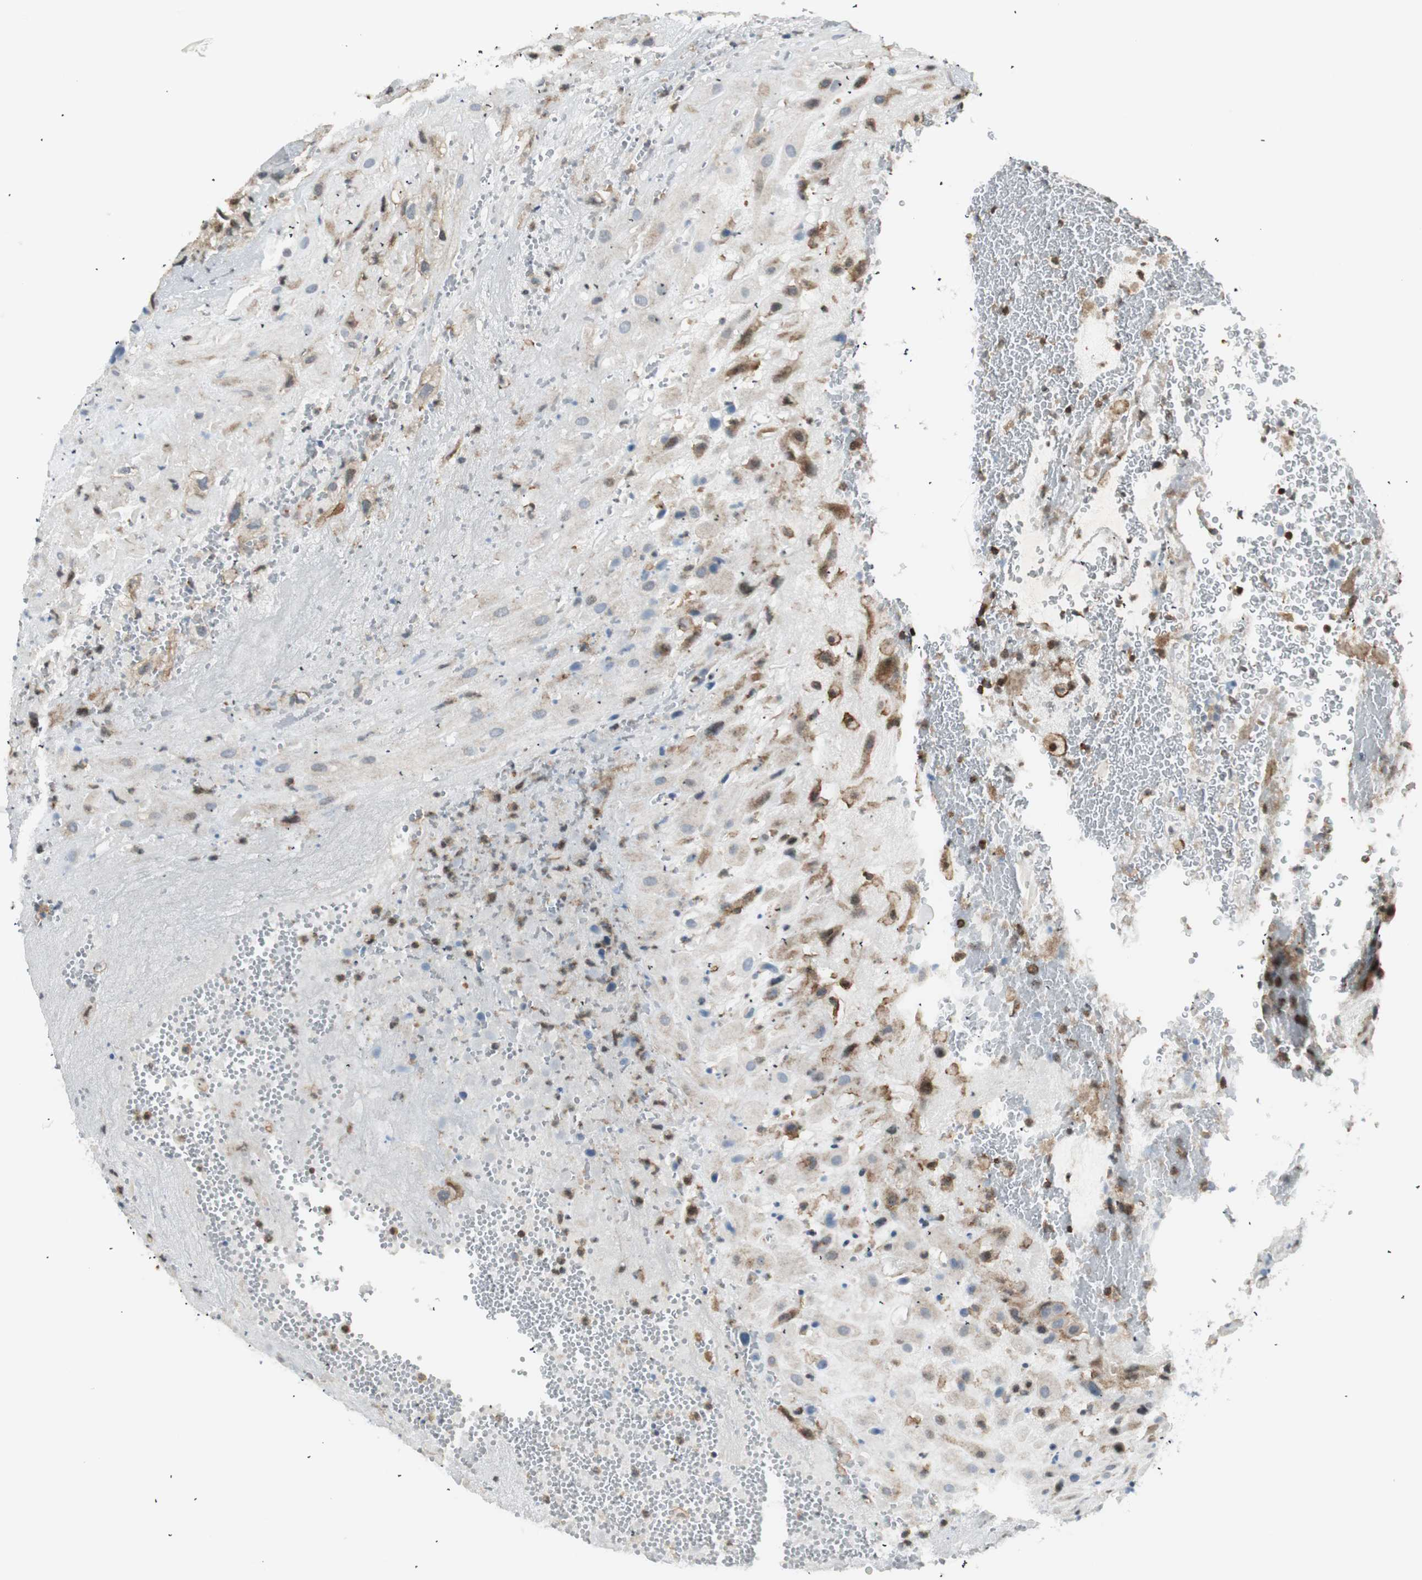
{"staining": {"intensity": "weak", "quantity": "25%-75%", "location": "cytoplasmic/membranous"}, "tissue": "placenta", "cell_type": "Decidual cells", "image_type": "normal", "snomed": [{"axis": "morphology", "description": "Normal tissue, NOS"}, {"axis": "topography", "description": "Placenta"}], "caption": "Immunohistochemistry (IHC) micrograph of benign placenta: human placenta stained using IHC shows low levels of weak protein expression localized specifically in the cytoplasmic/membranous of decidual cells, appearing as a cytoplasmic/membranous brown color.", "gene": "PPP1CA", "patient": {"sex": "female", "age": 19}}